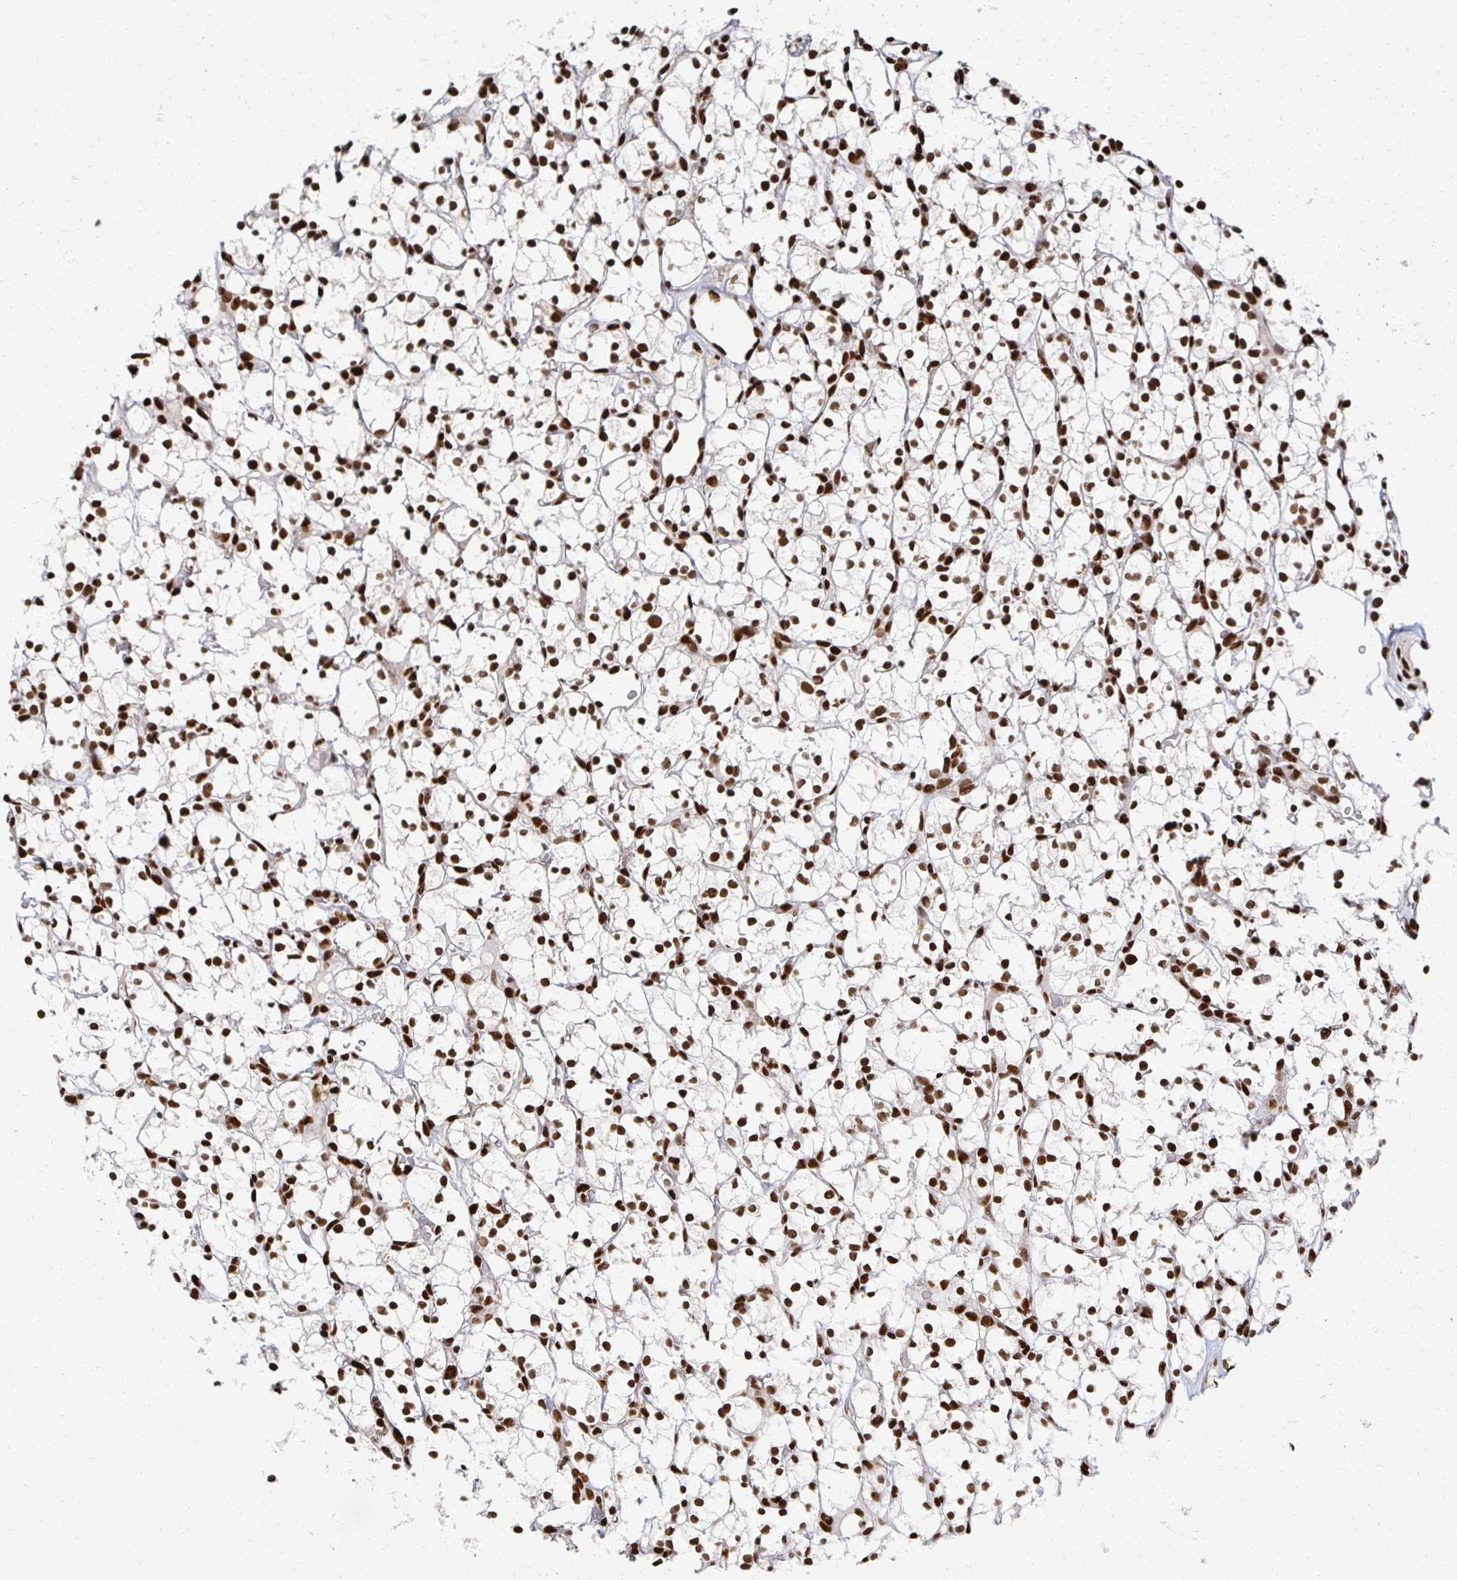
{"staining": {"intensity": "strong", "quantity": ">75%", "location": "nuclear"}, "tissue": "renal cancer", "cell_type": "Tumor cells", "image_type": "cancer", "snomed": [{"axis": "morphology", "description": "Adenocarcinoma, NOS"}, {"axis": "topography", "description": "Kidney"}], "caption": "Protein analysis of renal cancer tissue displays strong nuclear positivity in approximately >75% of tumor cells. (DAB = brown stain, brightfield microscopy at high magnification).", "gene": "RBBP7", "patient": {"sex": "female", "age": 64}}